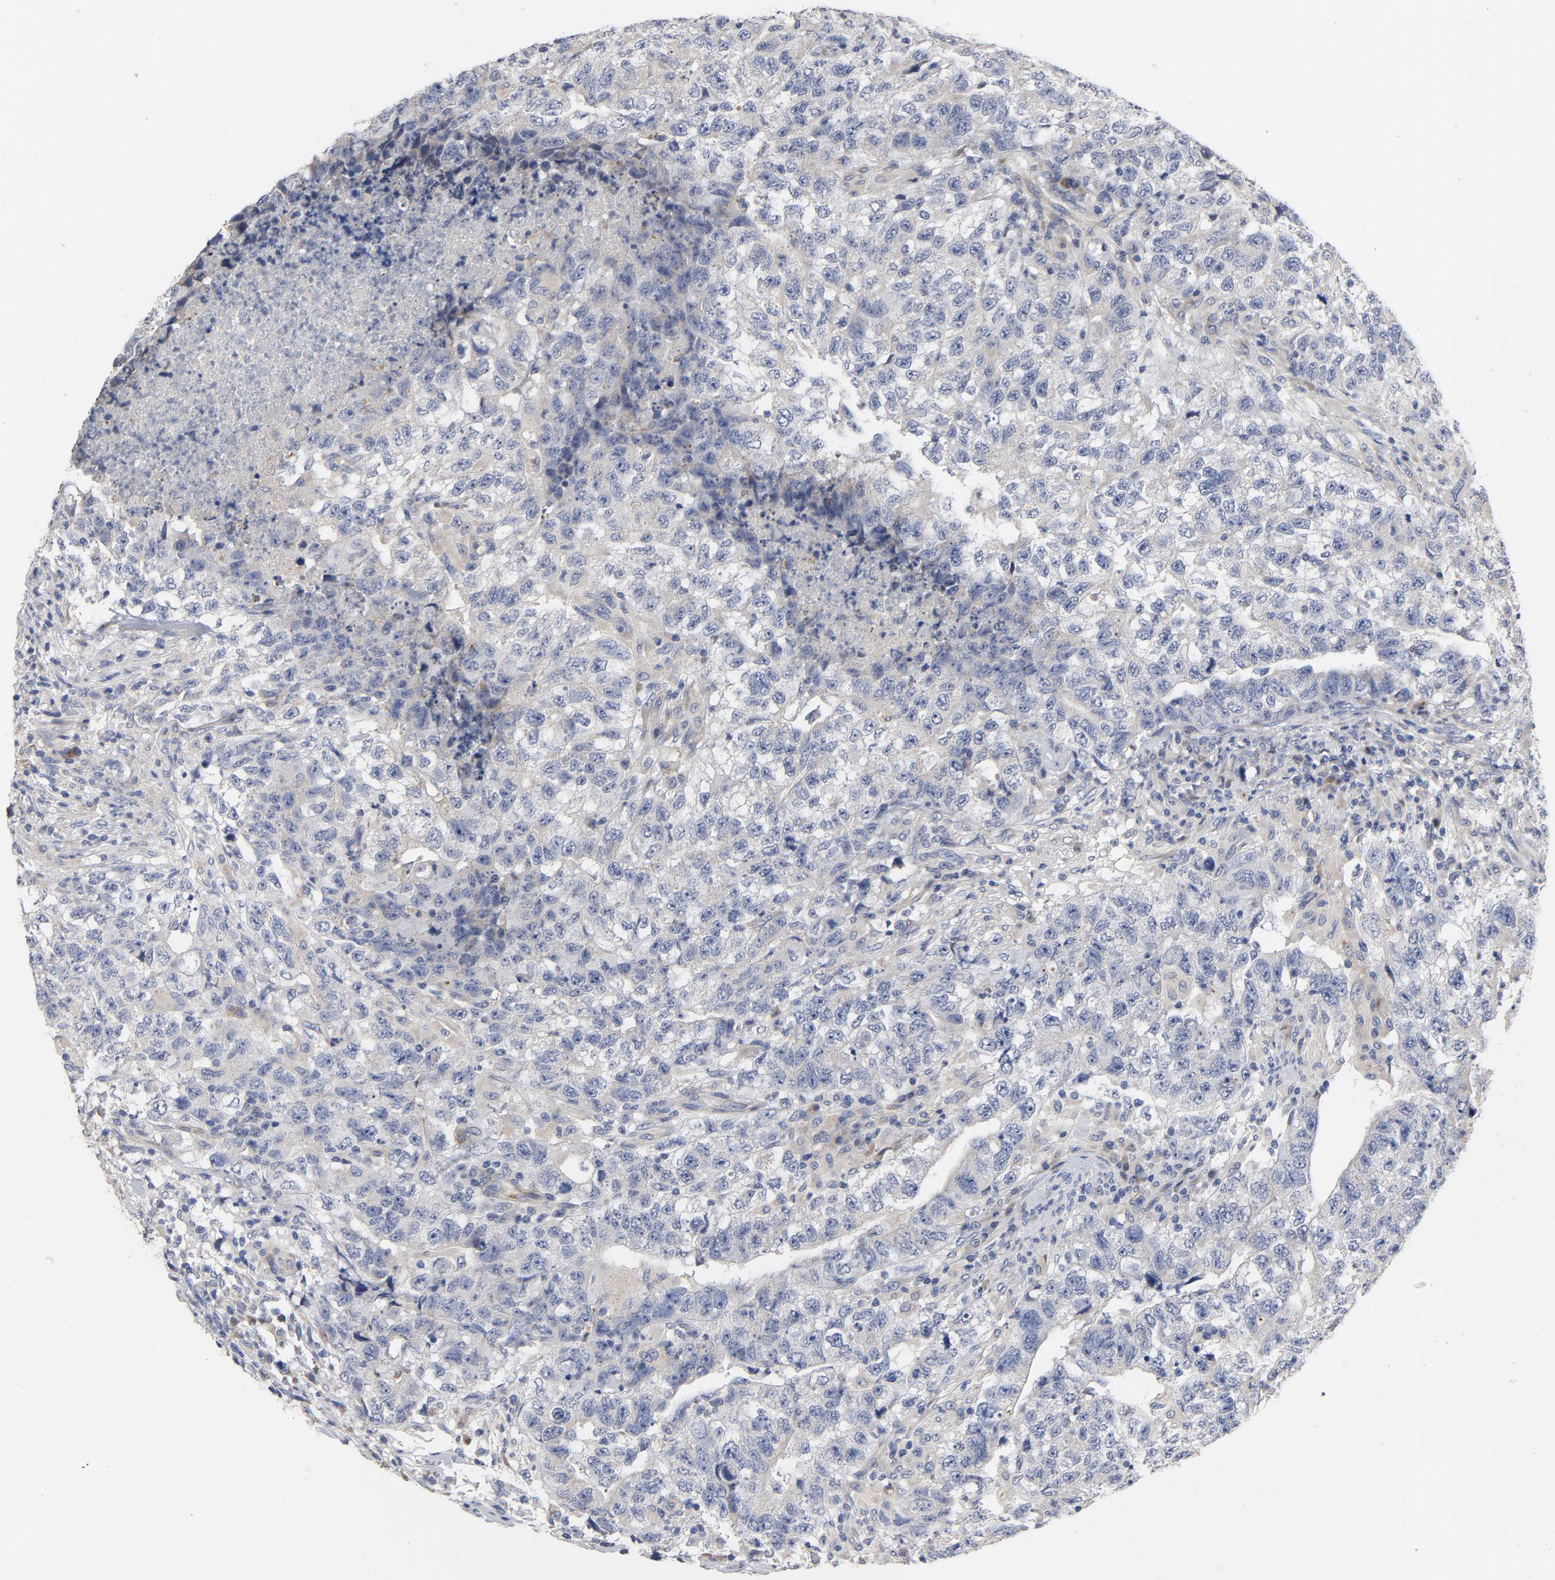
{"staining": {"intensity": "weak", "quantity": "25%-75%", "location": "cytoplasmic/membranous"}, "tissue": "testis cancer", "cell_type": "Tumor cells", "image_type": "cancer", "snomed": [{"axis": "morphology", "description": "Carcinoma, Embryonal, NOS"}, {"axis": "topography", "description": "Testis"}], "caption": "Embryonal carcinoma (testis) stained with a protein marker reveals weak staining in tumor cells.", "gene": "CCDC134", "patient": {"sex": "male", "age": 21}}